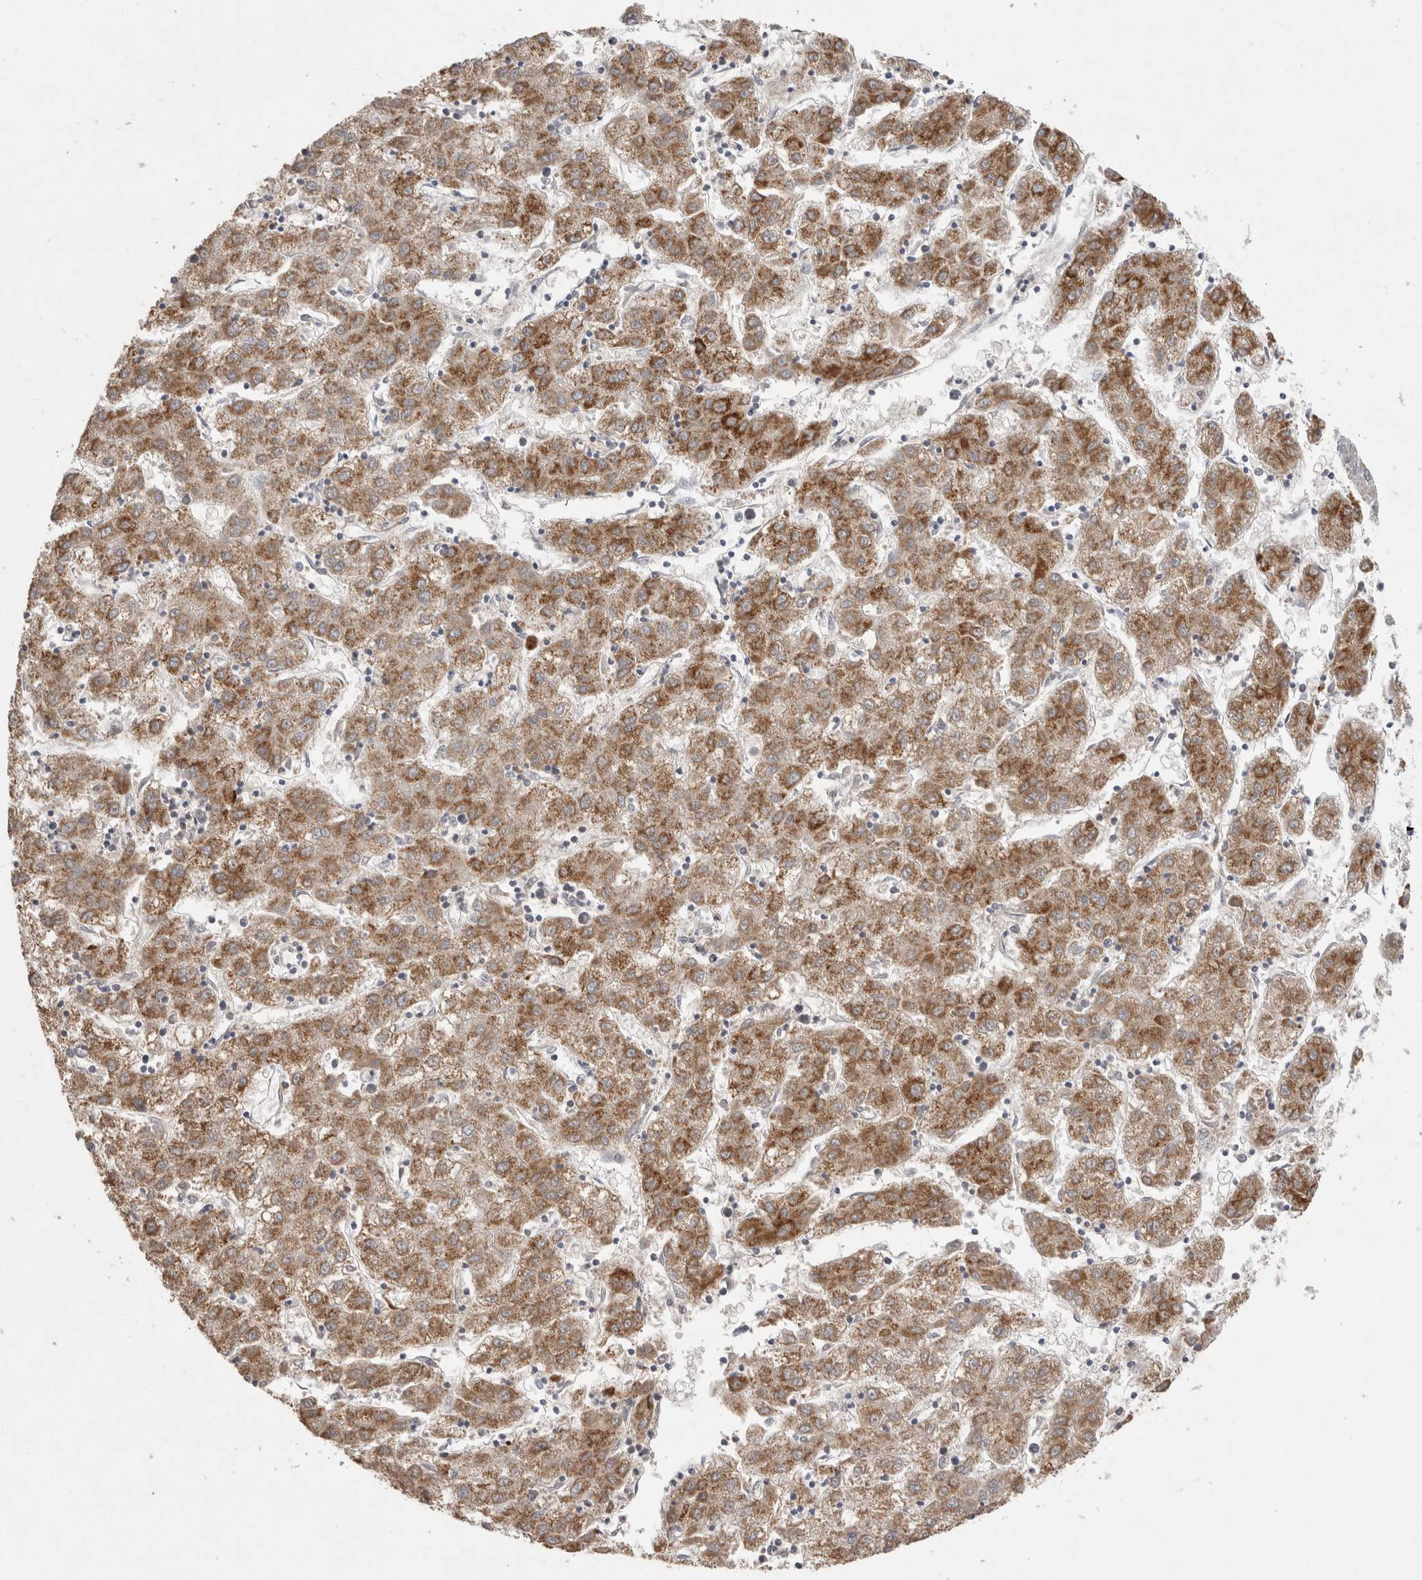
{"staining": {"intensity": "strong", "quantity": ">75%", "location": "cytoplasmic/membranous"}, "tissue": "liver cancer", "cell_type": "Tumor cells", "image_type": "cancer", "snomed": [{"axis": "morphology", "description": "Carcinoma, Hepatocellular, NOS"}, {"axis": "topography", "description": "Liver"}], "caption": "Liver cancer (hepatocellular carcinoma) stained with DAB immunohistochemistry exhibits high levels of strong cytoplasmic/membranous expression in about >75% of tumor cells. (IHC, brightfield microscopy, high magnification).", "gene": "AGMAT", "patient": {"sex": "male", "age": 72}}